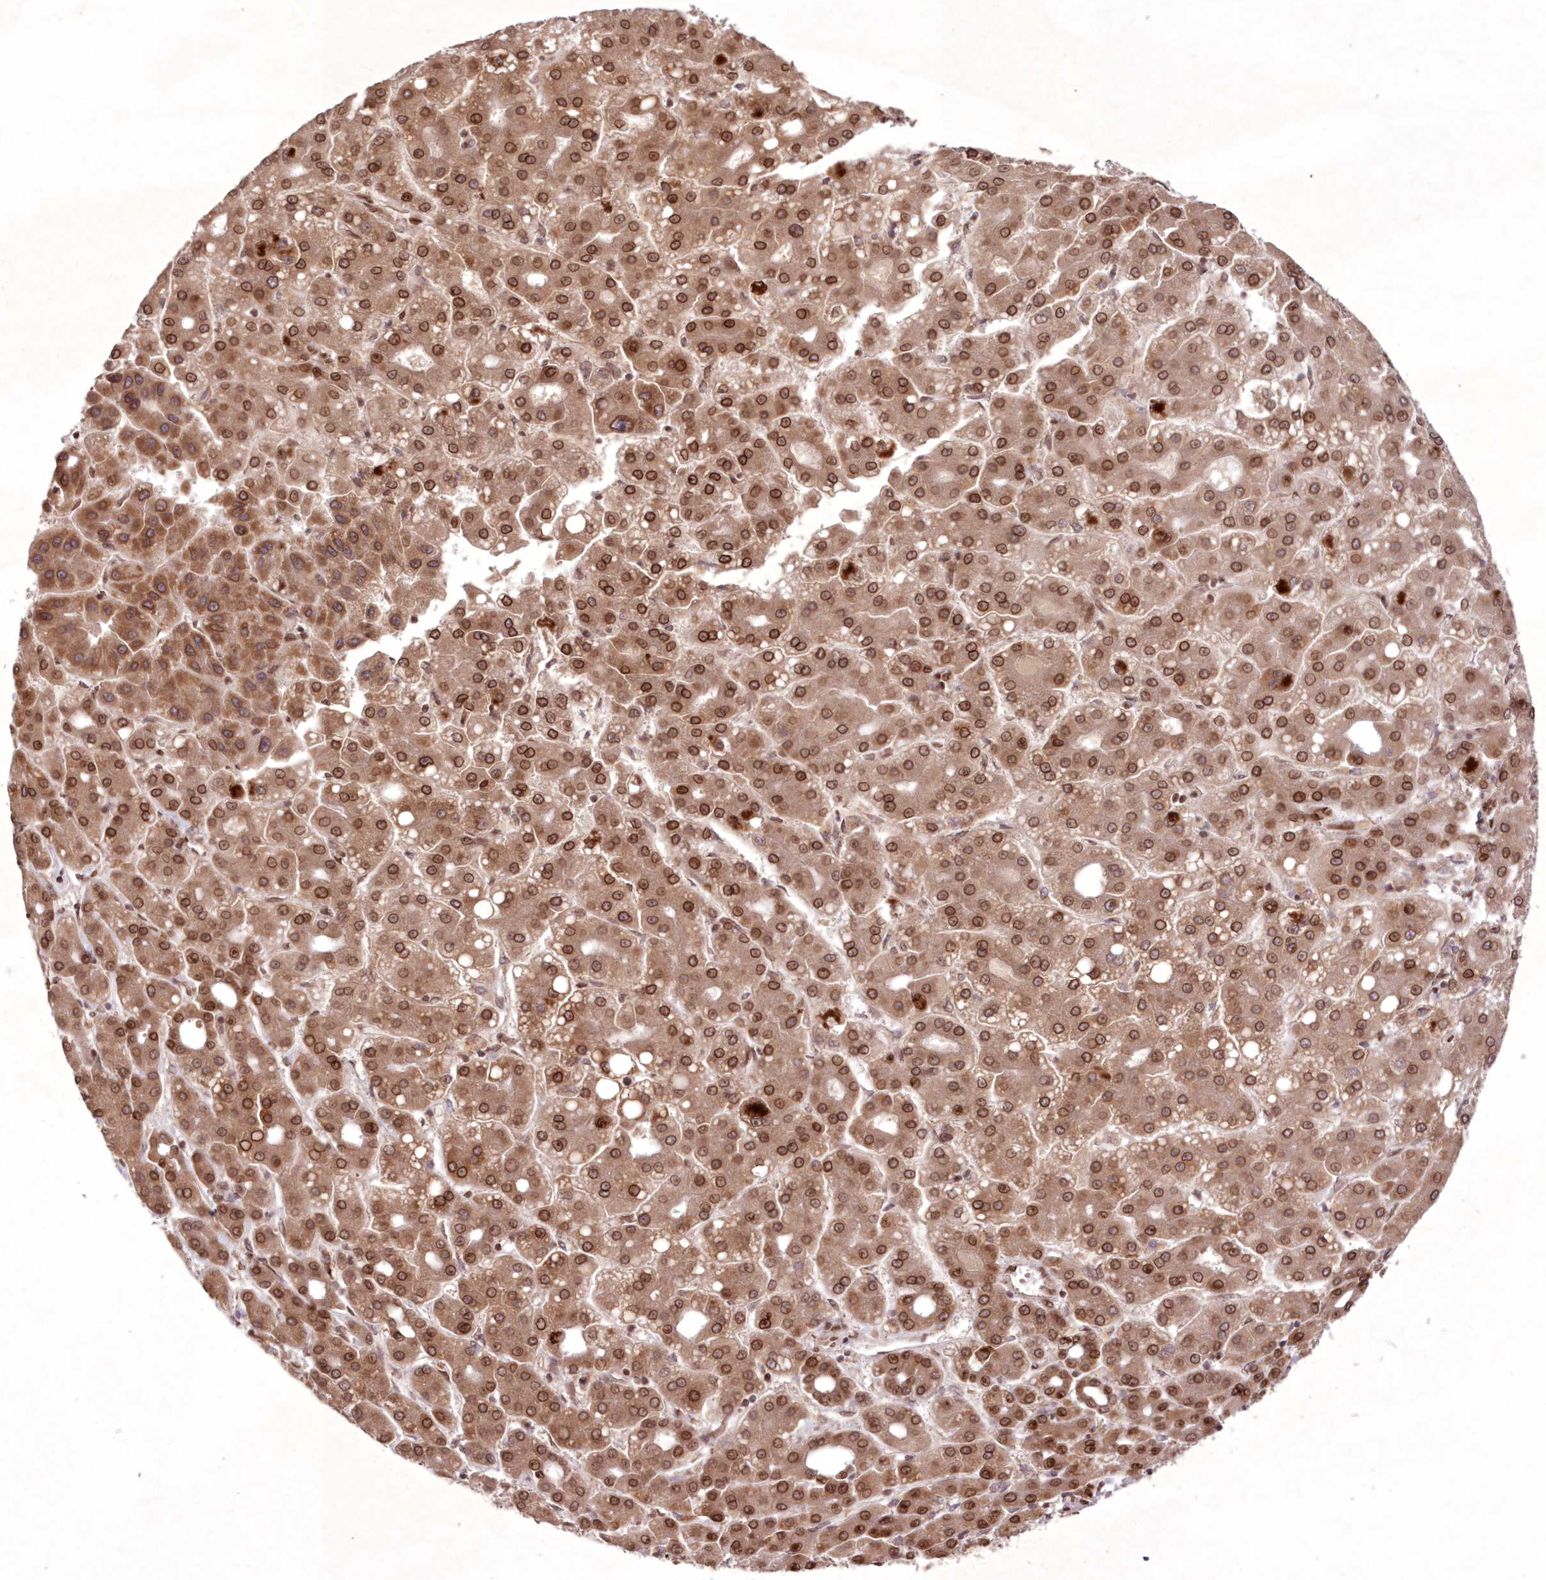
{"staining": {"intensity": "strong", "quantity": "25%-75%", "location": "cytoplasmic/membranous,nuclear"}, "tissue": "liver cancer", "cell_type": "Tumor cells", "image_type": "cancer", "snomed": [{"axis": "morphology", "description": "Carcinoma, Hepatocellular, NOS"}, {"axis": "topography", "description": "Liver"}], "caption": "Hepatocellular carcinoma (liver) was stained to show a protein in brown. There is high levels of strong cytoplasmic/membranous and nuclear positivity in approximately 25%-75% of tumor cells.", "gene": "DNAJC27", "patient": {"sex": "male", "age": 65}}